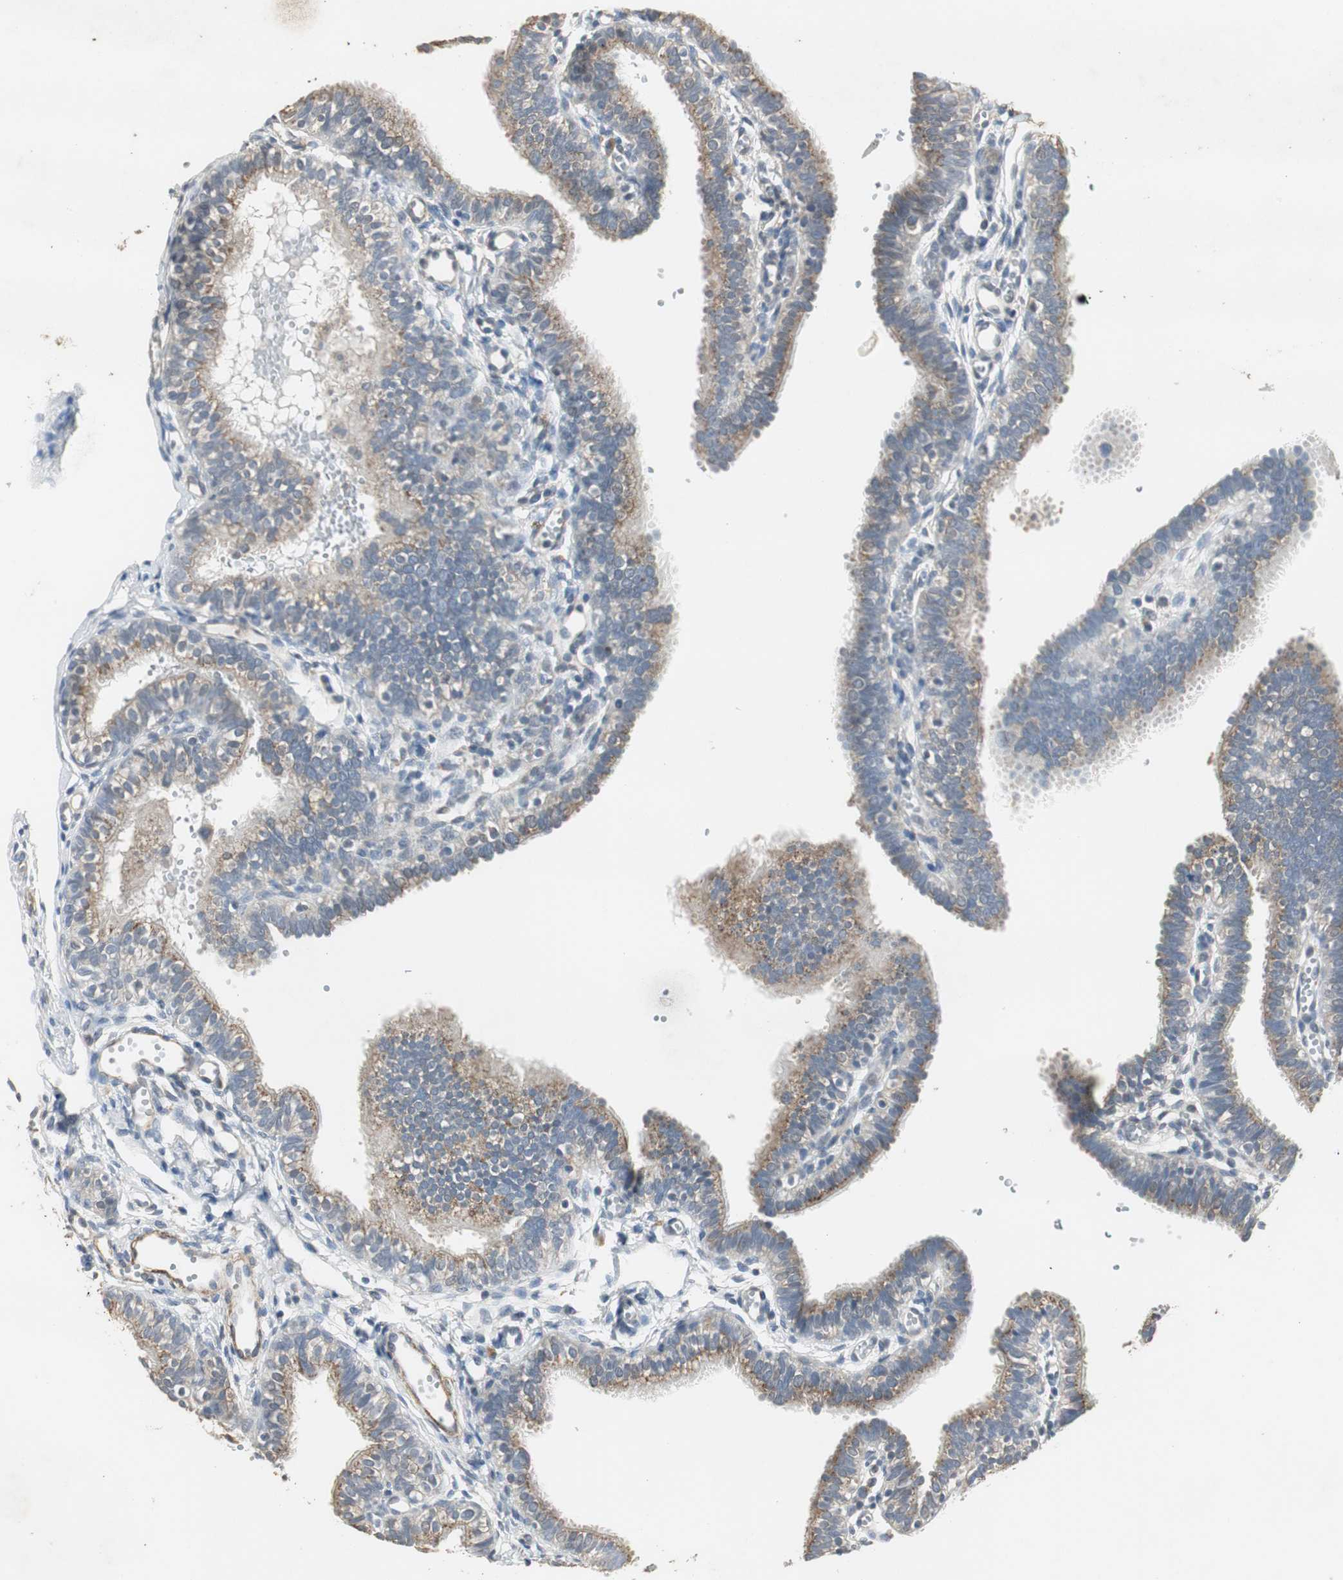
{"staining": {"intensity": "moderate", "quantity": ">75%", "location": "cytoplasmic/membranous"}, "tissue": "fallopian tube", "cell_type": "Glandular cells", "image_type": "normal", "snomed": [{"axis": "morphology", "description": "Normal tissue, NOS"}, {"axis": "topography", "description": "Fallopian tube"}, {"axis": "topography", "description": "Placenta"}], "caption": "DAB (3,3'-diaminobenzidine) immunohistochemical staining of benign human fallopian tube demonstrates moderate cytoplasmic/membranous protein expression in about >75% of glandular cells. (Brightfield microscopy of DAB IHC at high magnification).", "gene": "JTB", "patient": {"sex": "female", "age": 34}}